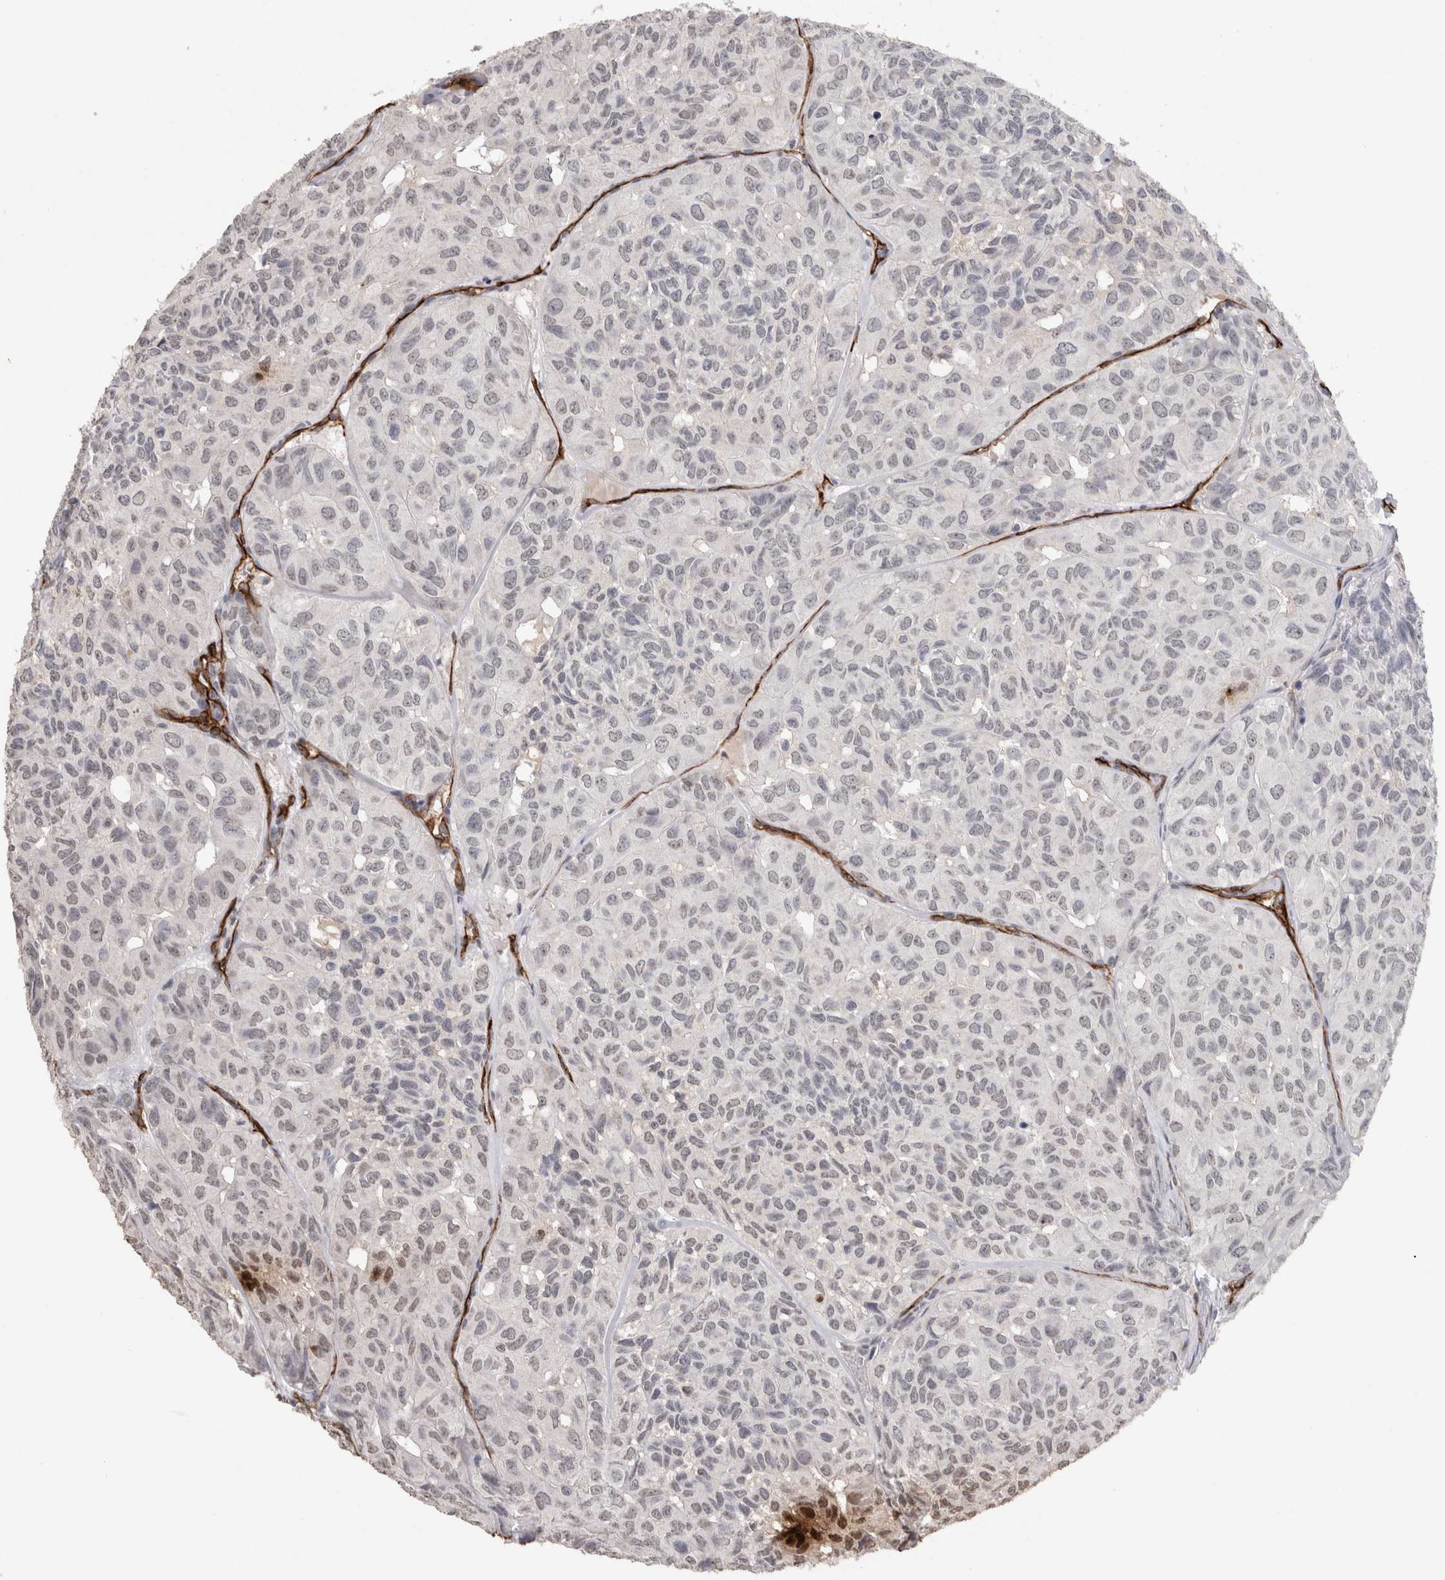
{"staining": {"intensity": "weak", "quantity": "<25%", "location": "nuclear"}, "tissue": "head and neck cancer", "cell_type": "Tumor cells", "image_type": "cancer", "snomed": [{"axis": "morphology", "description": "Adenocarcinoma, NOS"}, {"axis": "topography", "description": "Salivary gland, NOS"}, {"axis": "topography", "description": "Head-Neck"}], "caption": "Head and neck cancer stained for a protein using immunohistochemistry shows no staining tumor cells.", "gene": "CDH13", "patient": {"sex": "female", "age": 76}}